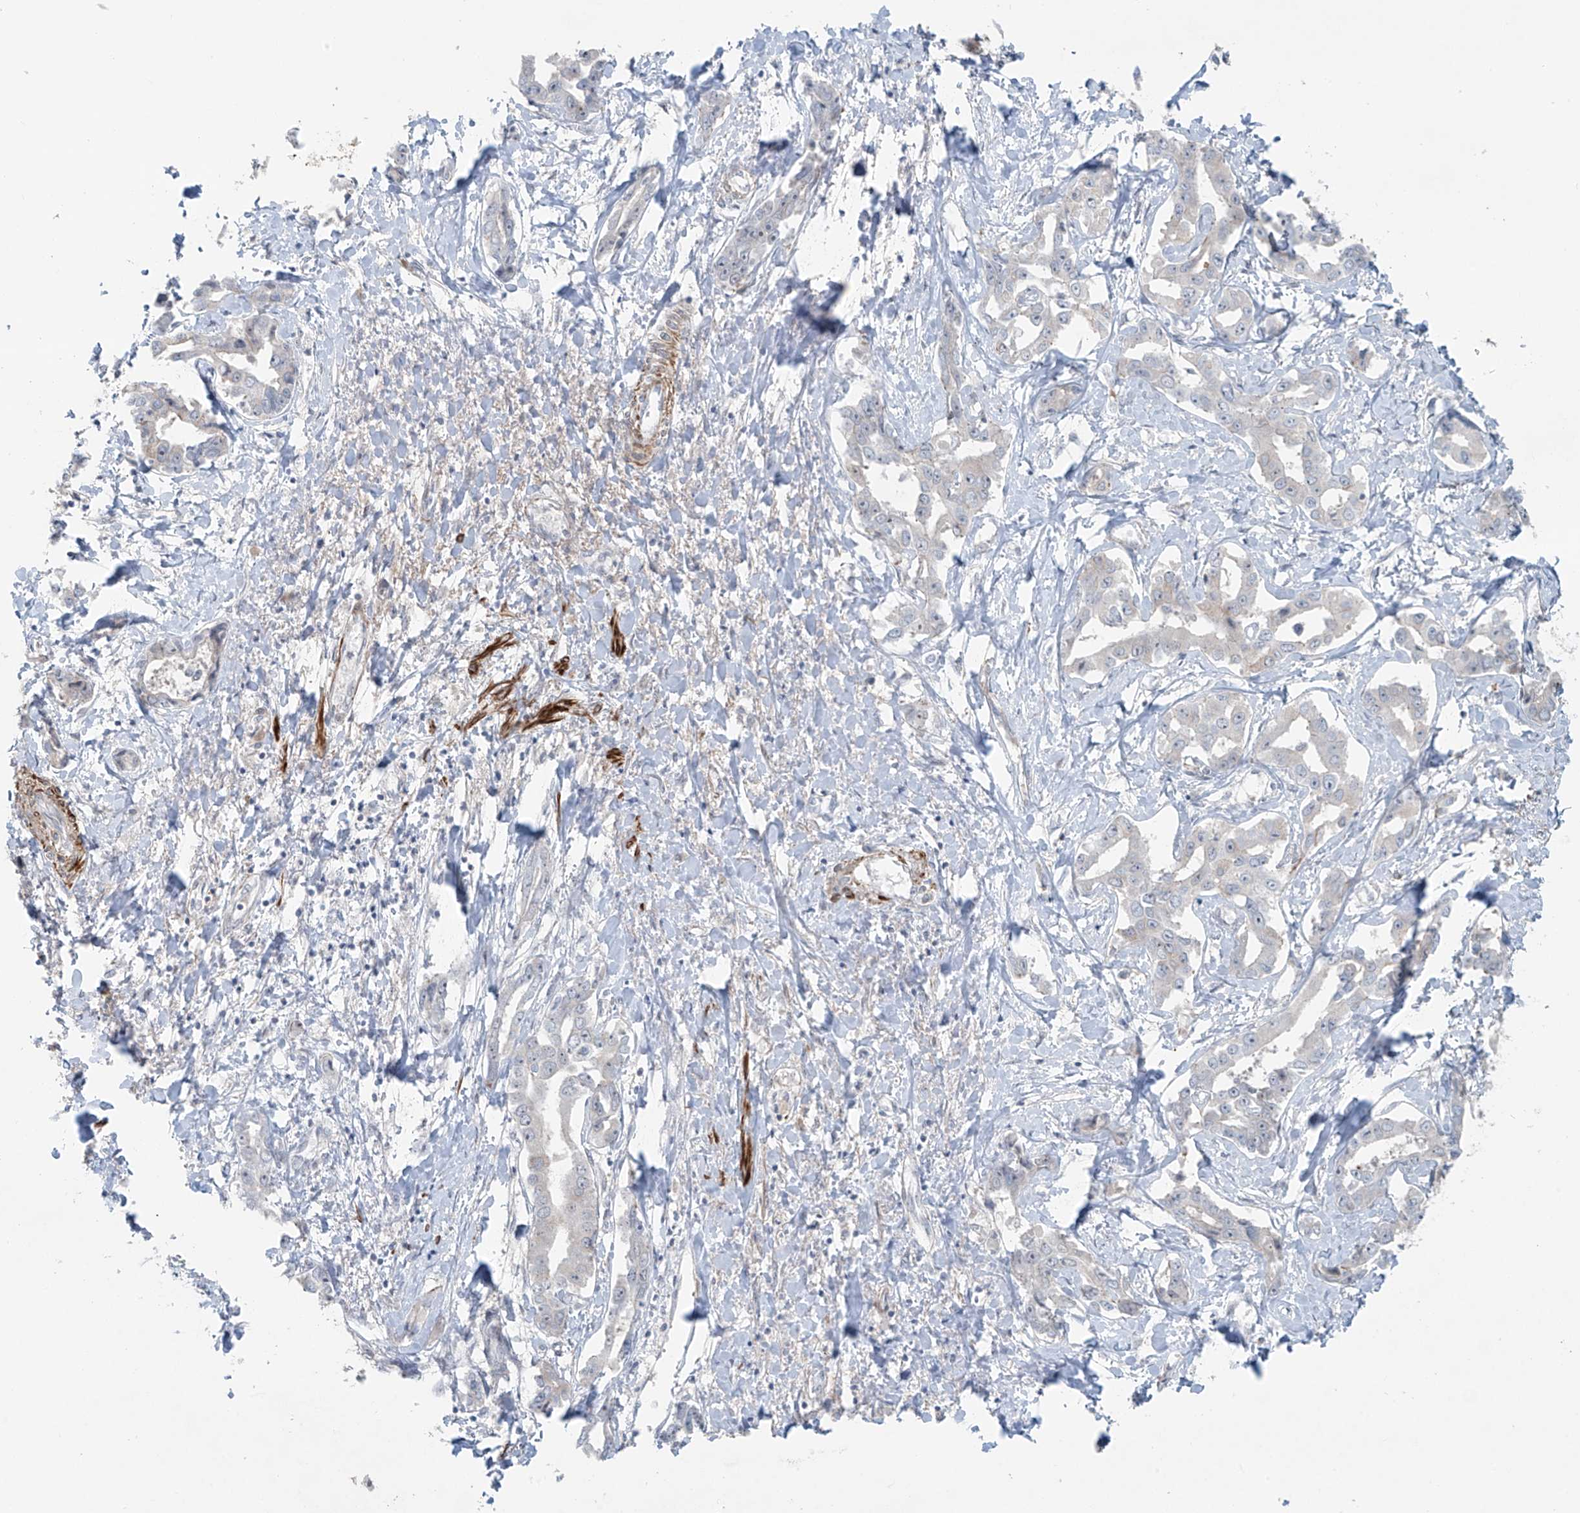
{"staining": {"intensity": "negative", "quantity": "none", "location": "none"}, "tissue": "liver cancer", "cell_type": "Tumor cells", "image_type": "cancer", "snomed": [{"axis": "morphology", "description": "Cholangiocarcinoma"}, {"axis": "topography", "description": "Liver"}], "caption": "Immunohistochemistry (IHC) photomicrograph of neoplastic tissue: human cholangiocarcinoma (liver) stained with DAB (3,3'-diaminobenzidine) demonstrates no significant protein staining in tumor cells.", "gene": "RASGEF1A", "patient": {"sex": "male", "age": 59}}